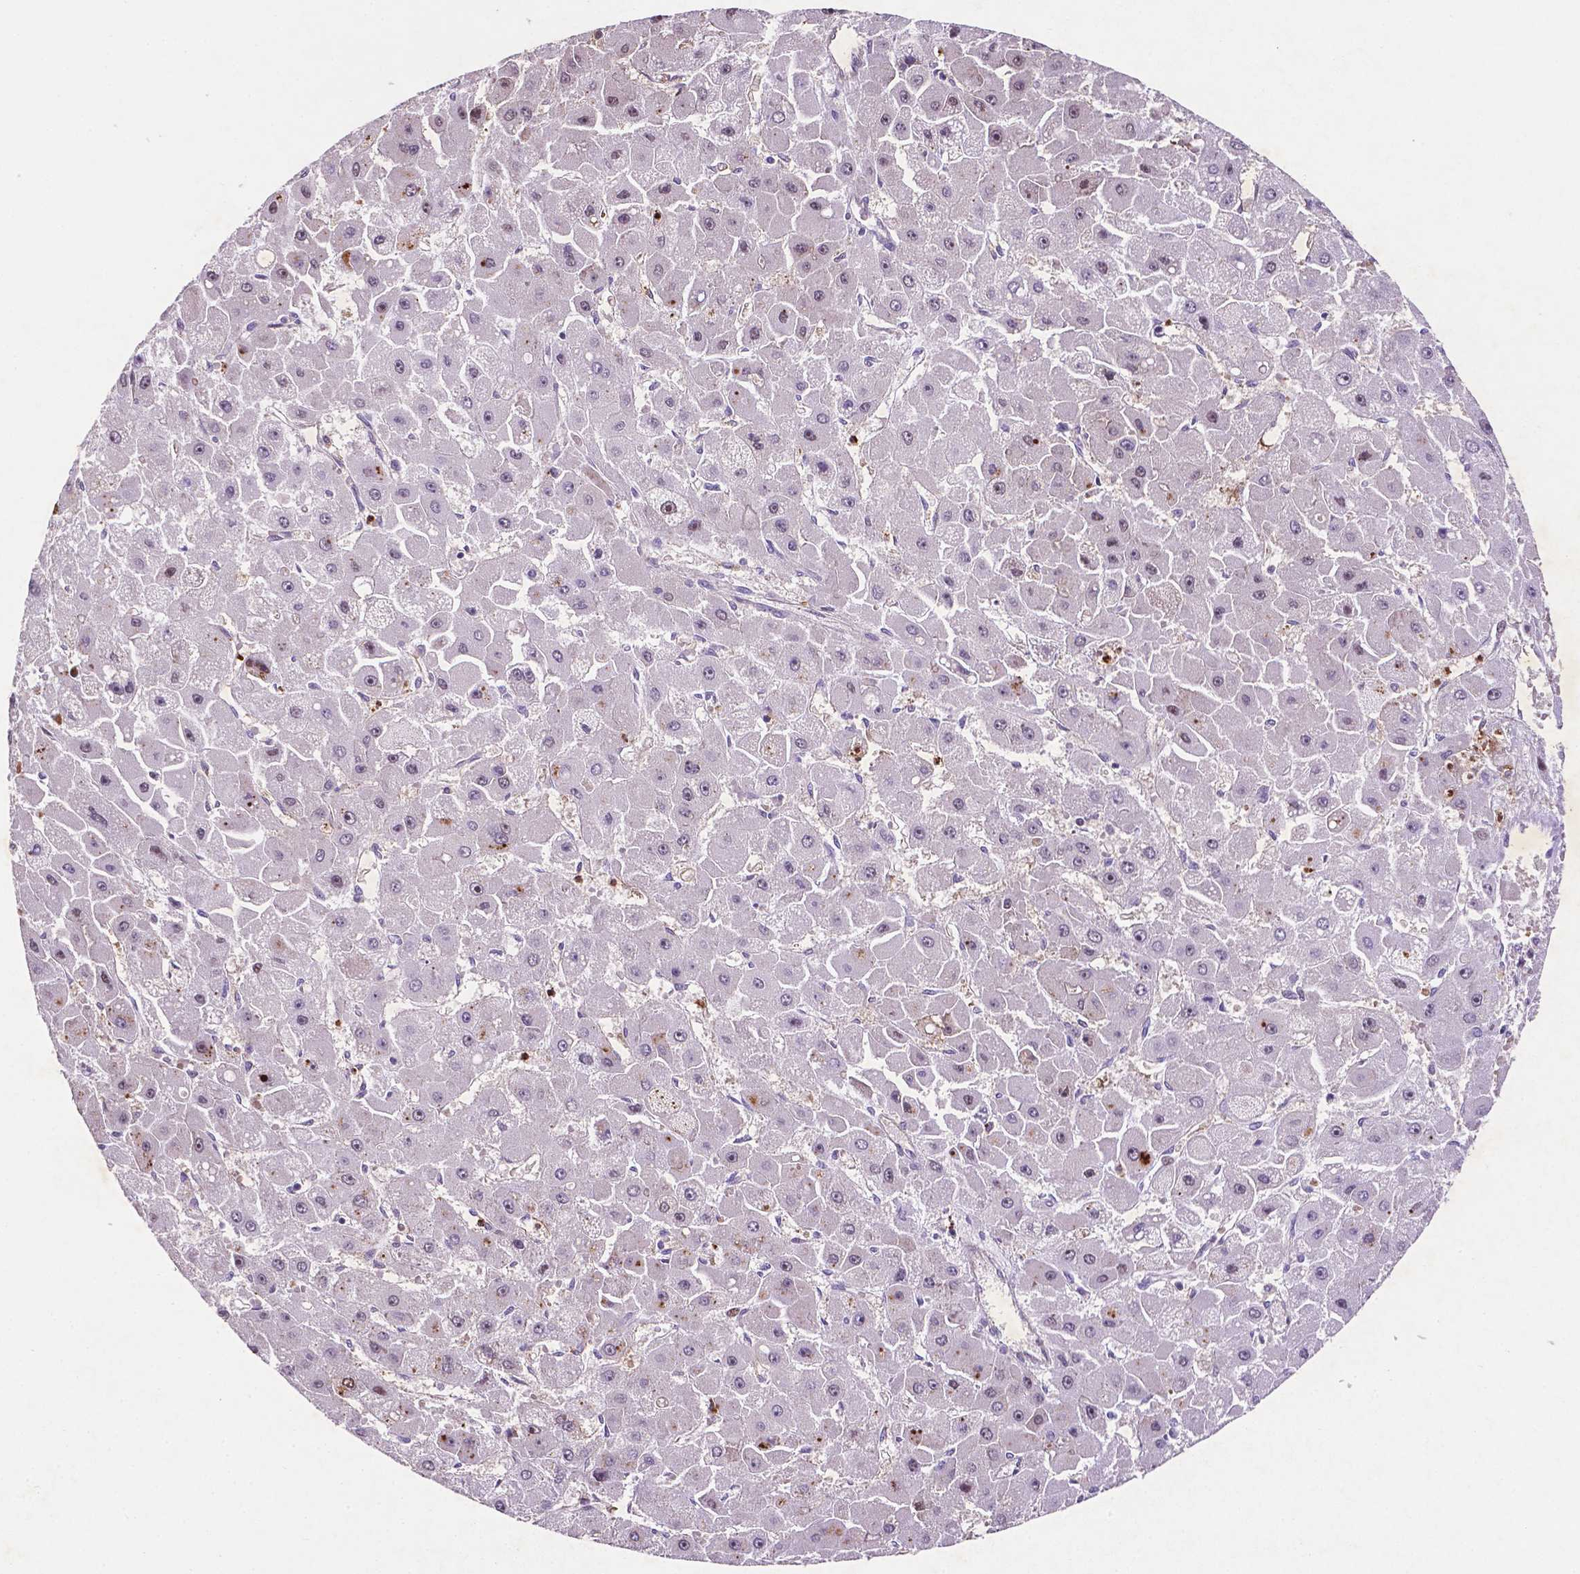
{"staining": {"intensity": "negative", "quantity": "none", "location": "none"}, "tissue": "liver cancer", "cell_type": "Tumor cells", "image_type": "cancer", "snomed": [{"axis": "morphology", "description": "Carcinoma, Hepatocellular, NOS"}, {"axis": "topography", "description": "Liver"}], "caption": "High power microscopy photomicrograph of an IHC histopathology image of liver cancer, revealing no significant expression in tumor cells.", "gene": "TM4SF20", "patient": {"sex": "female", "age": 25}}